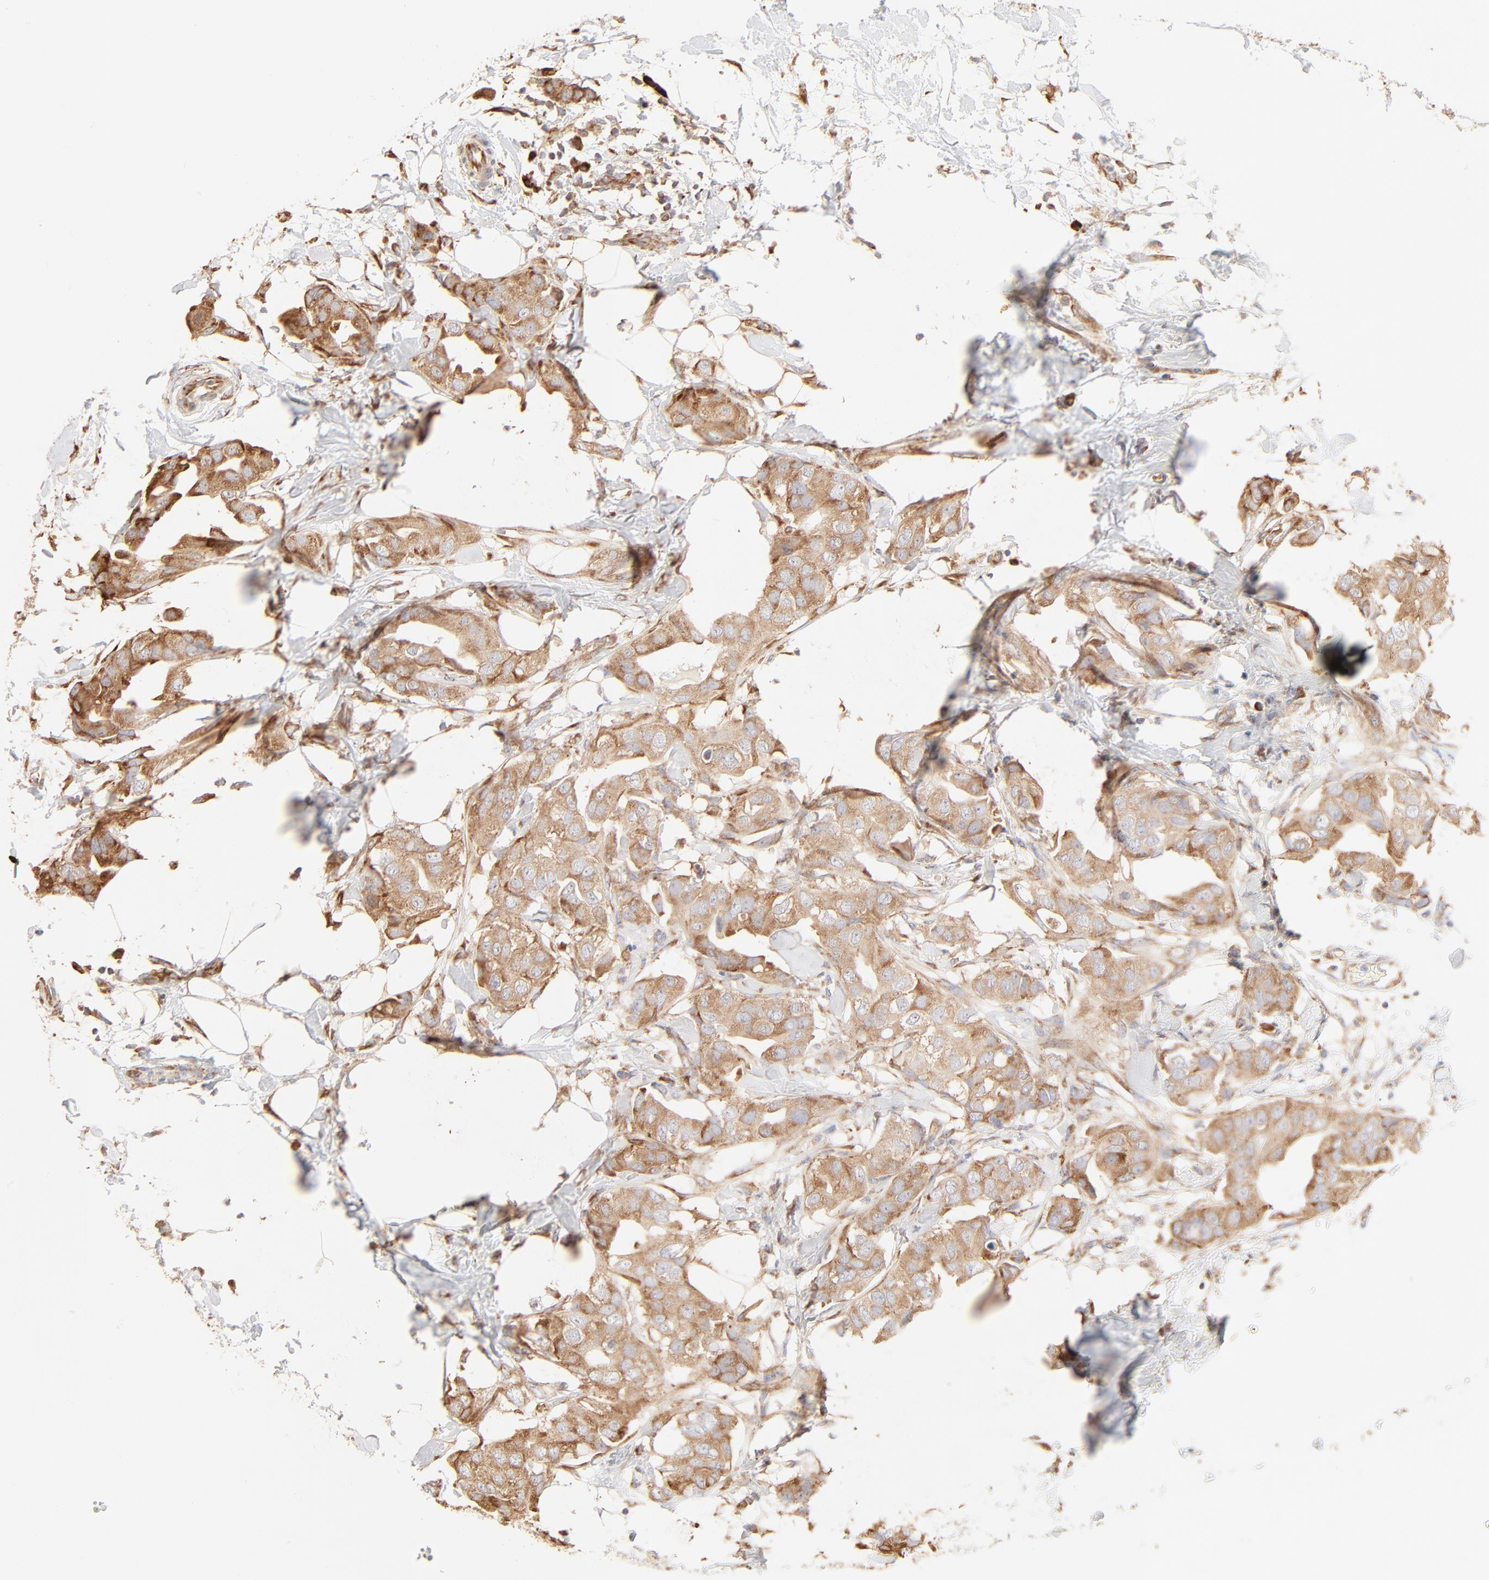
{"staining": {"intensity": "moderate", "quantity": ">75%", "location": "cytoplasmic/membranous"}, "tissue": "breast cancer", "cell_type": "Tumor cells", "image_type": "cancer", "snomed": [{"axis": "morphology", "description": "Duct carcinoma"}, {"axis": "topography", "description": "Breast"}], "caption": "High-power microscopy captured an immunohistochemistry histopathology image of infiltrating ductal carcinoma (breast), revealing moderate cytoplasmic/membranous positivity in approximately >75% of tumor cells. The protein of interest is stained brown, and the nuclei are stained in blue (DAB (3,3'-diaminobenzidine) IHC with brightfield microscopy, high magnification).", "gene": "RPS20", "patient": {"sex": "female", "age": 40}}